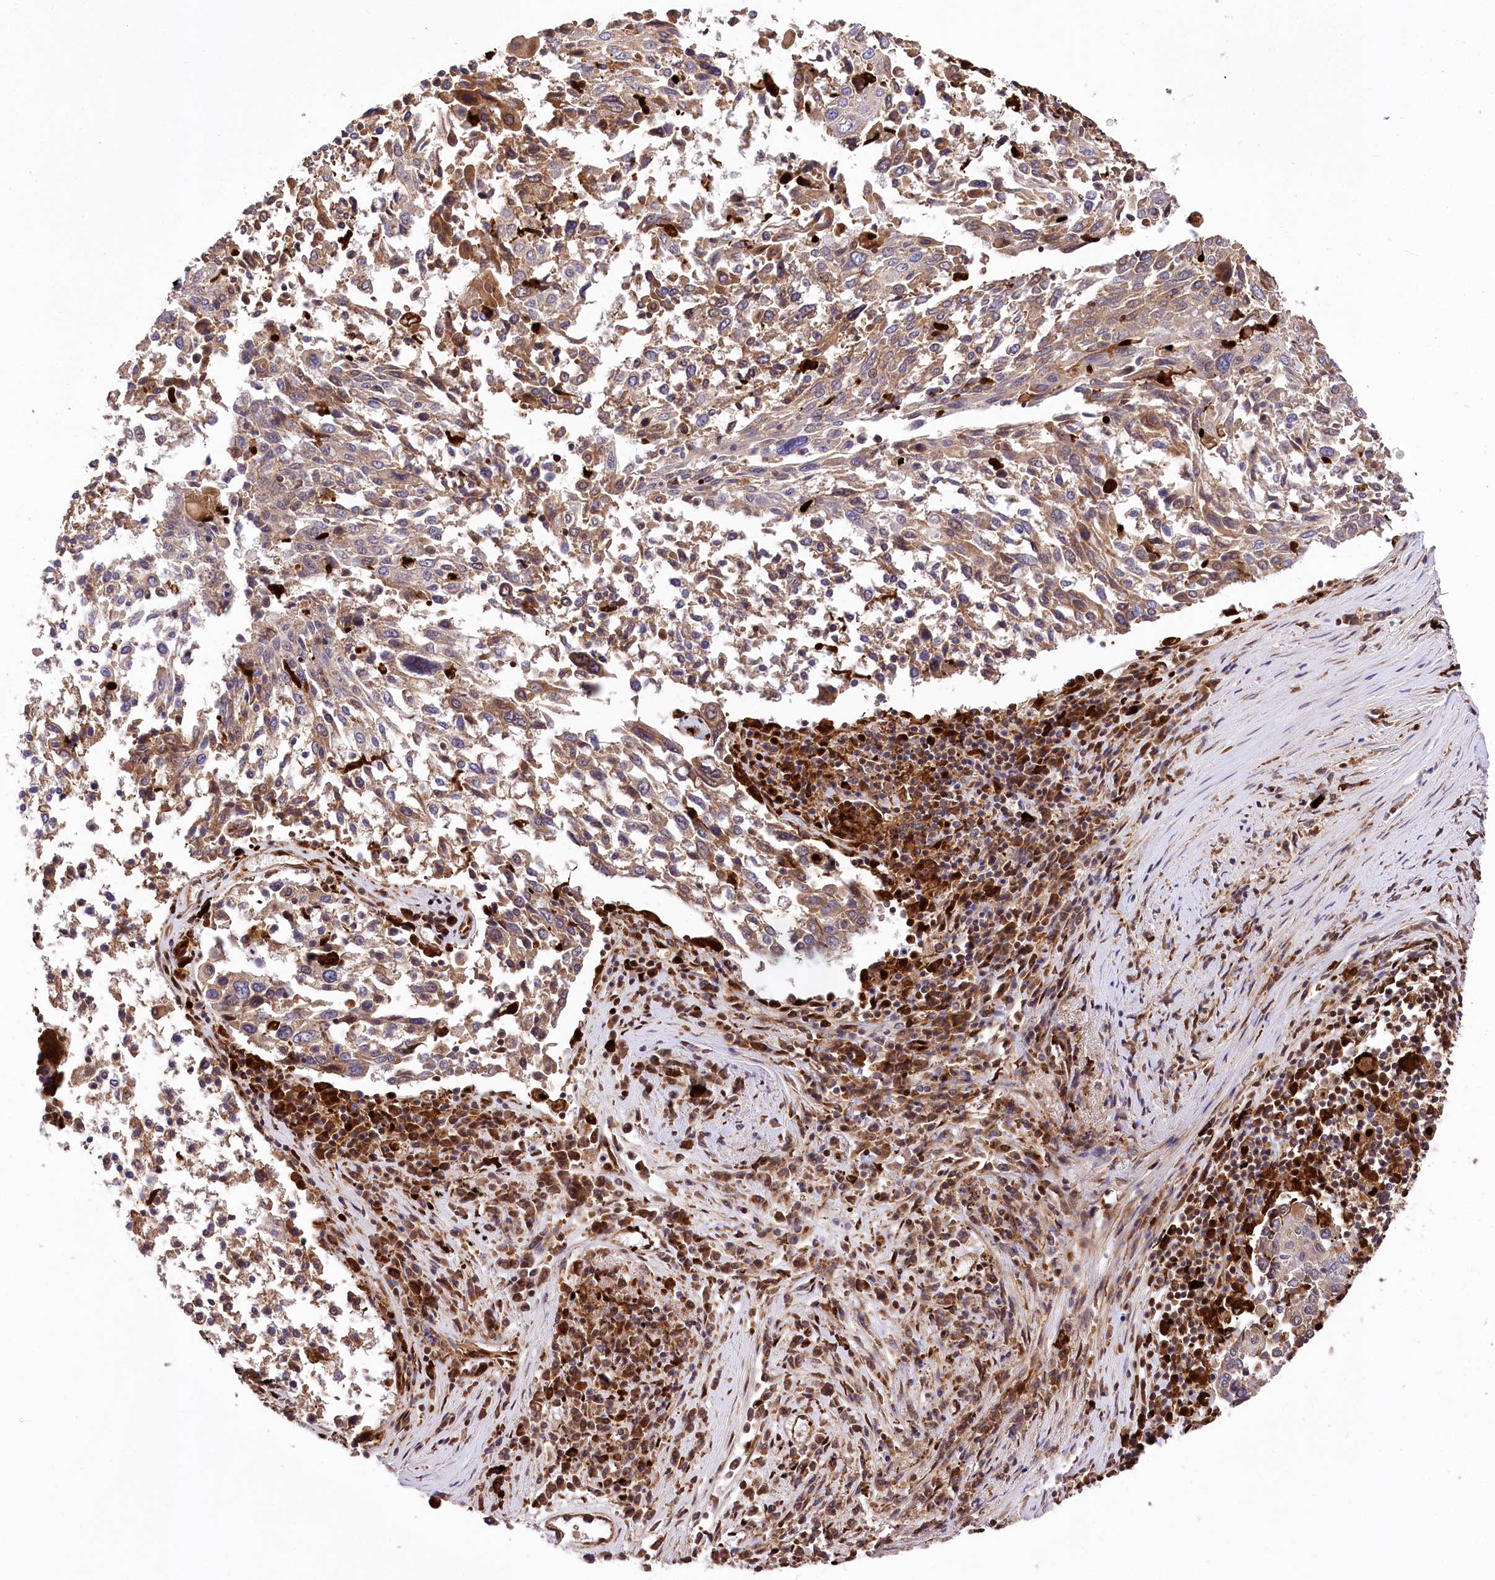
{"staining": {"intensity": "moderate", "quantity": ">75%", "location": "cytoplasmic/membranous"}, "tissue": "lung cancer", "cell_type": "Tumor cells", "image_type": "cancer", "snomed": [{"axis": "morphology", "description": "Squamous cell carcinoma, NOS"}, {"axis": "topography", "description": "Lung"}], "caption": "Immunohistochemistry staining of lung cancer, which demonstrates medium levels of moderate cytoplasmic/membranous expression in approximately >75% of tumor cells indicating moderate cytoplasmic/membranous protein staining. The staining was performed using DAB (3,3'-diaminobenzidine) (brown) for protein detection and nuclei were counterstained in hematoxylin (blue).", "gene": "FIGN", "patient": {"sex": "male", "age": 65}}